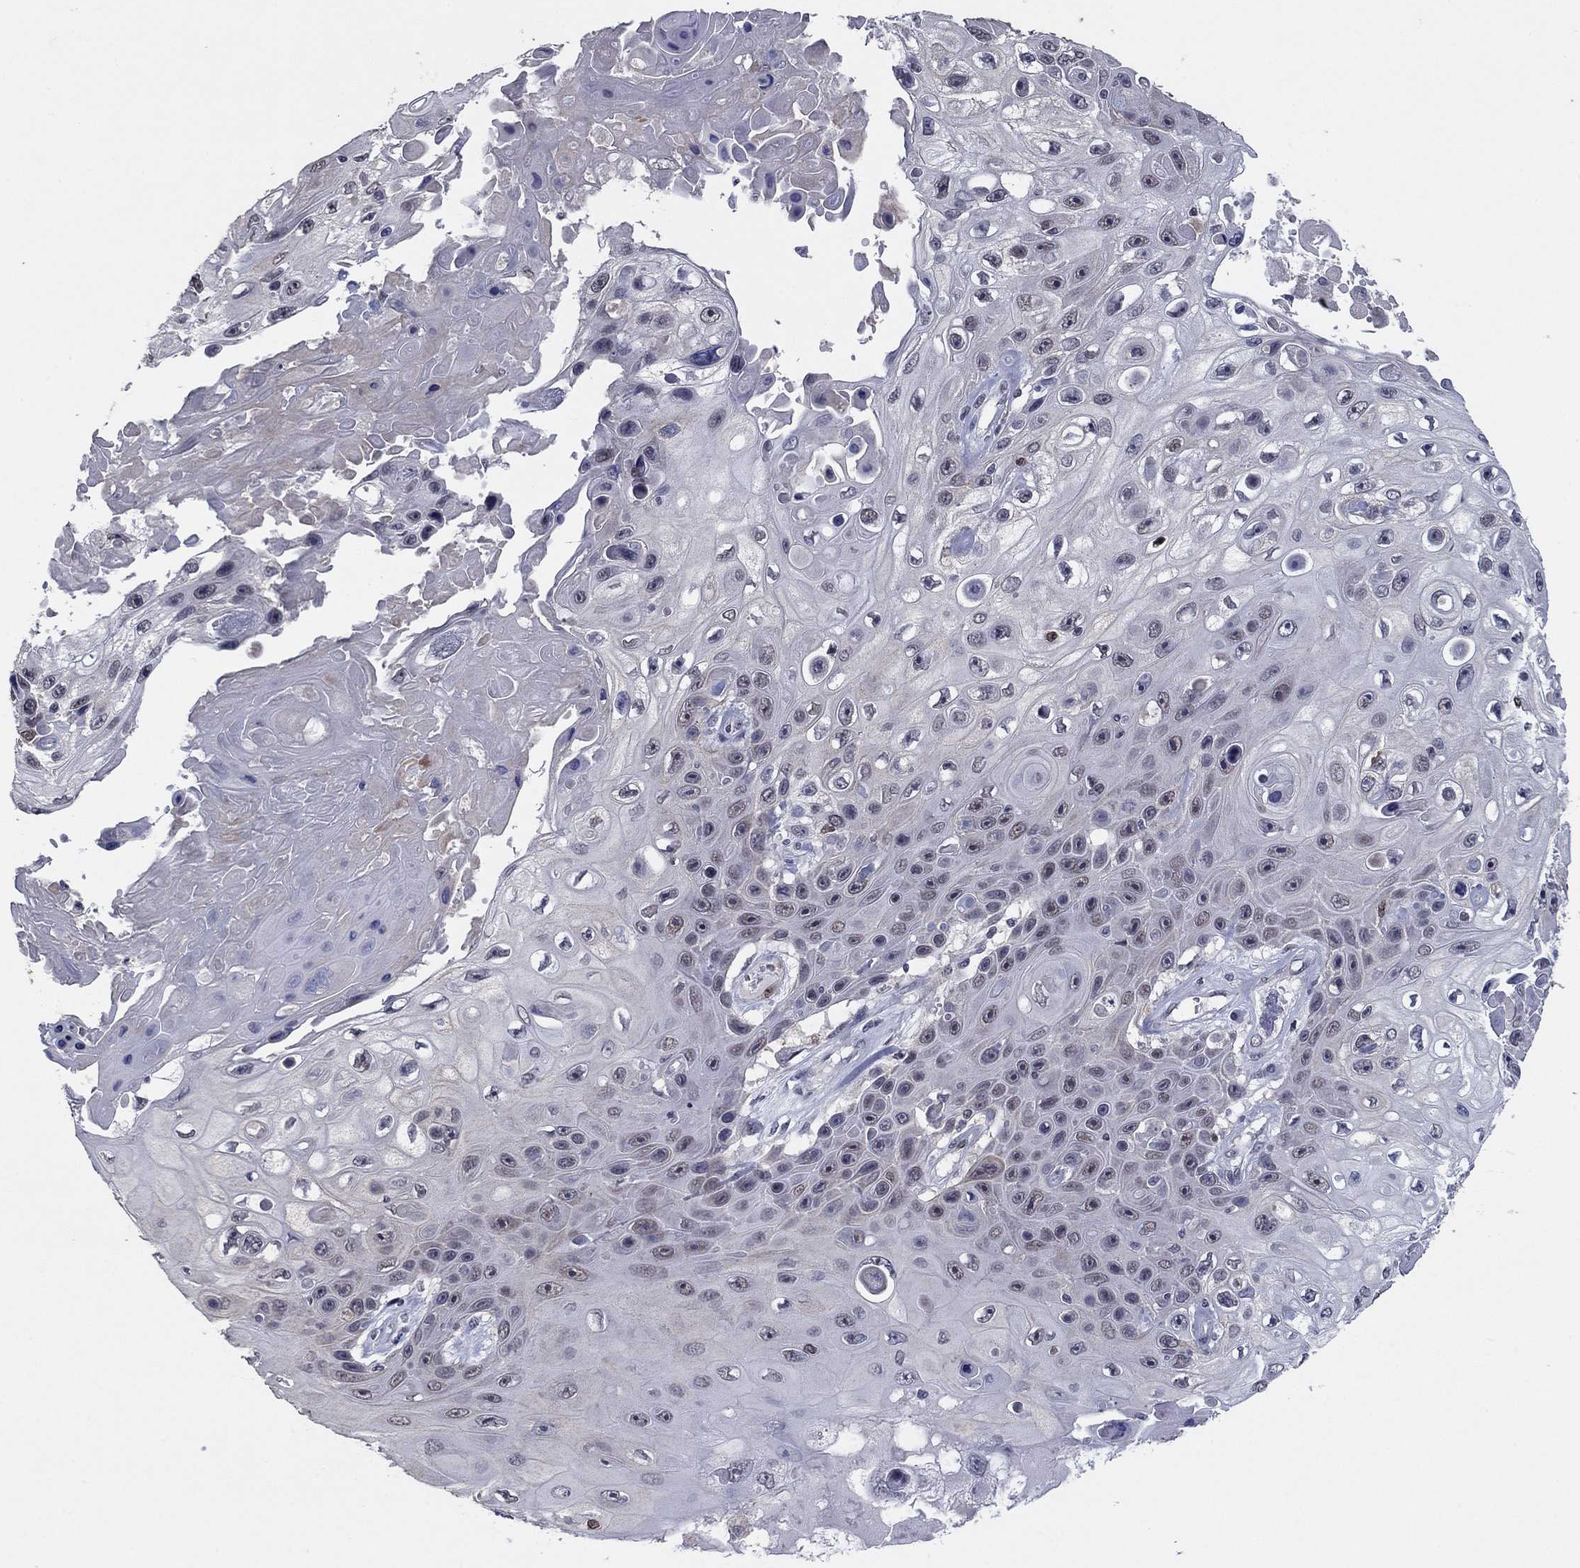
{"staining": {"intensity": "negative", "quantity": "none", "location": "none"}, "tissue": "skin cancer", "cell_type": "Tumor cells", "image_type": "cancer", "snomed": [{"axis": "morphology", "description": "Squamous cell carcinoma, NOS"}, {"axis": "topography", "description": "Skin"}], "caption": "IHC micrograph of skin squamous cell carcinoma stained for a protein (brown), which reveals no staining in tumor cells.", "gene": "TYMS", "patient": {"sex": "male", "age": 82}}